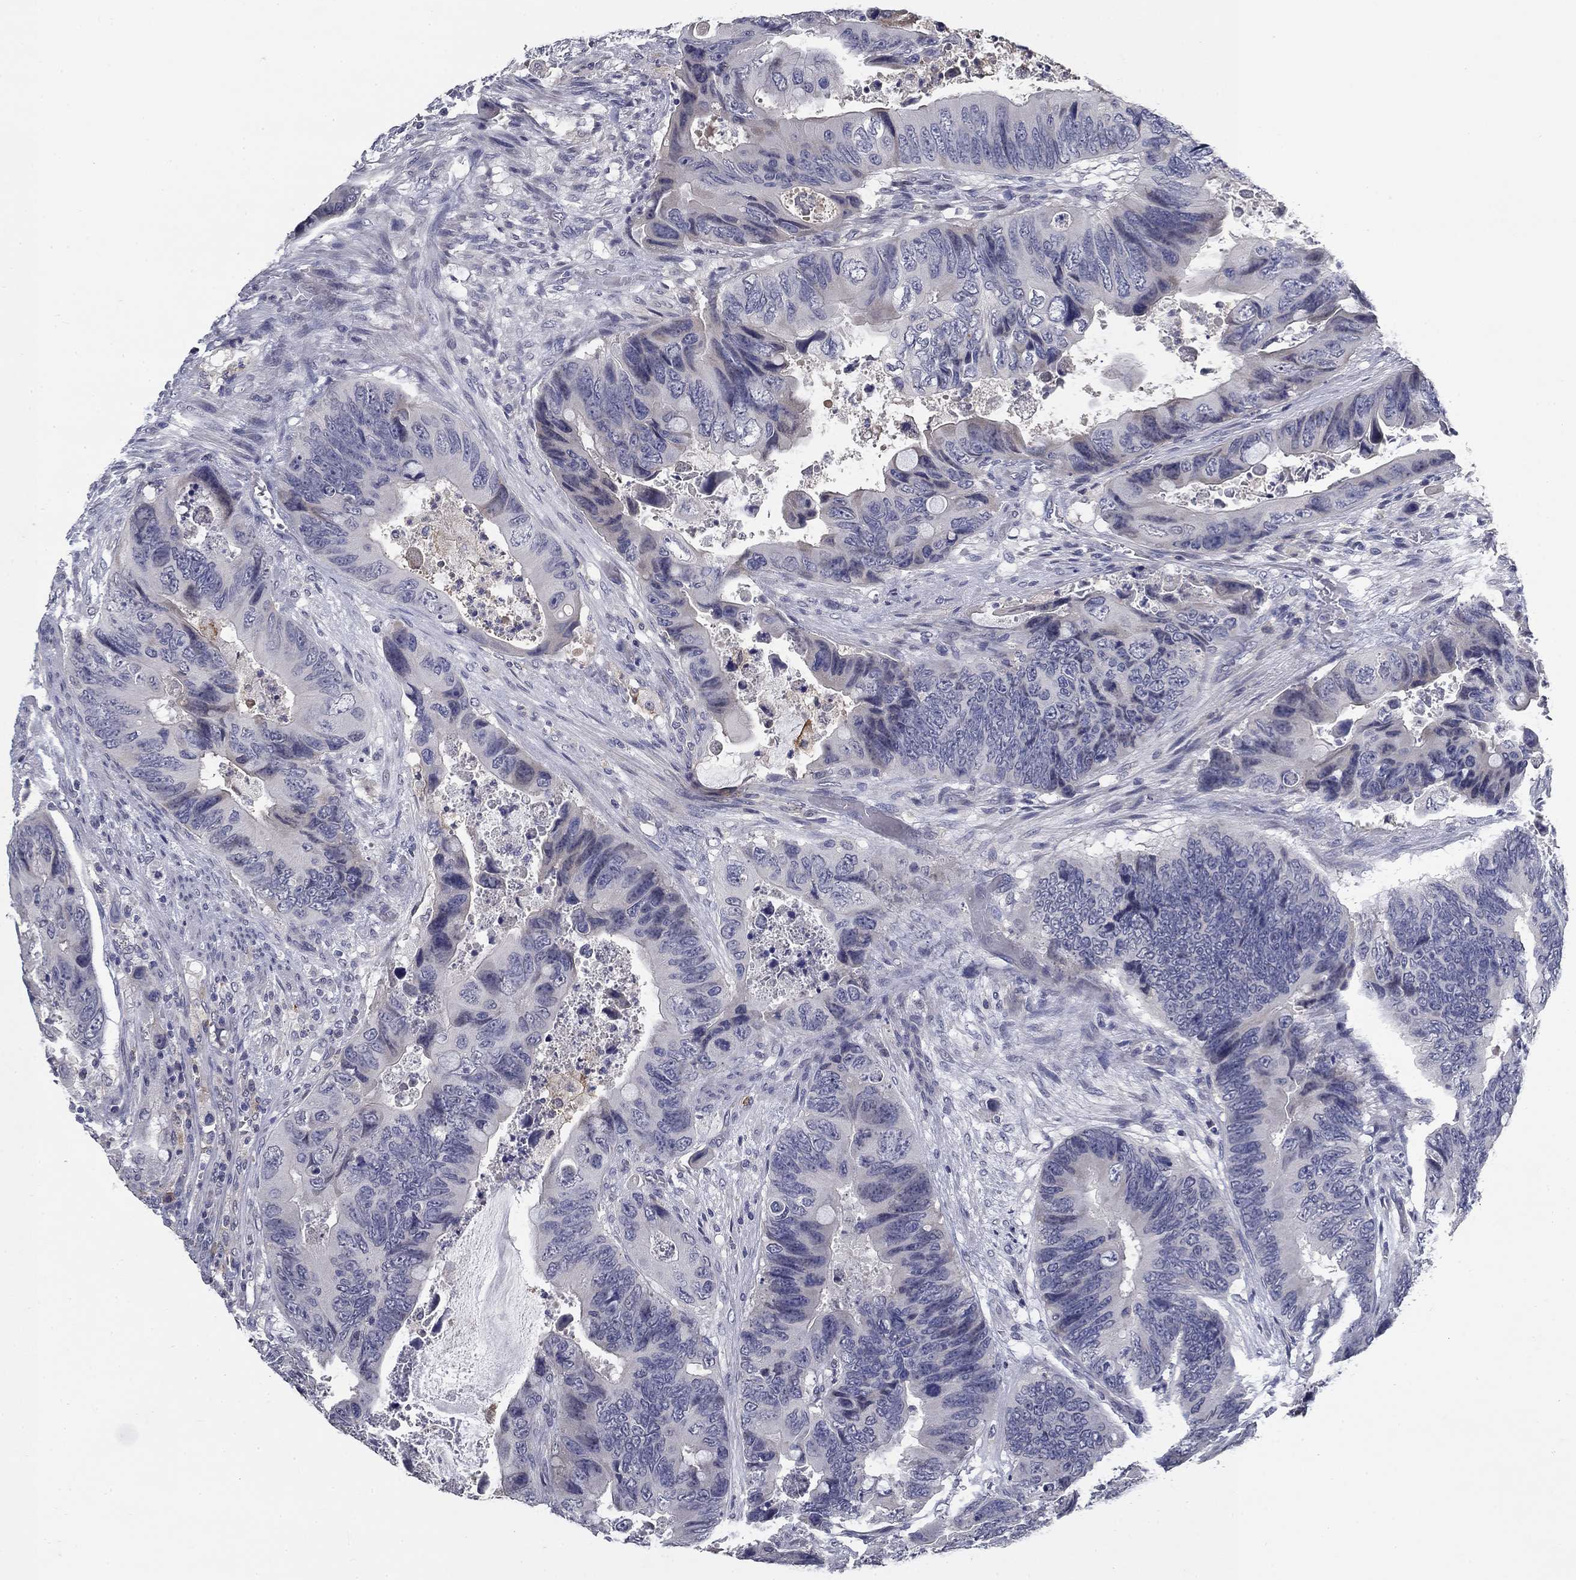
{"staining": {"intensity": "negative", "quantity": "none", "location": "none"}, "tissue": "colorectal cancer", "cell_type": "Tumor cells", "image_type": "cancer", "snomed": [{"axis": "morphology", "description": "Adenocarcinoma, NOS"}, {"axis": "topography", "description": "Colon"}], "caption": "There is no significant positivity in tumor cells of adenocarcinoma (colorectal).", "gene": "CD274", "patient": {"sex": "female", "age": 82}}